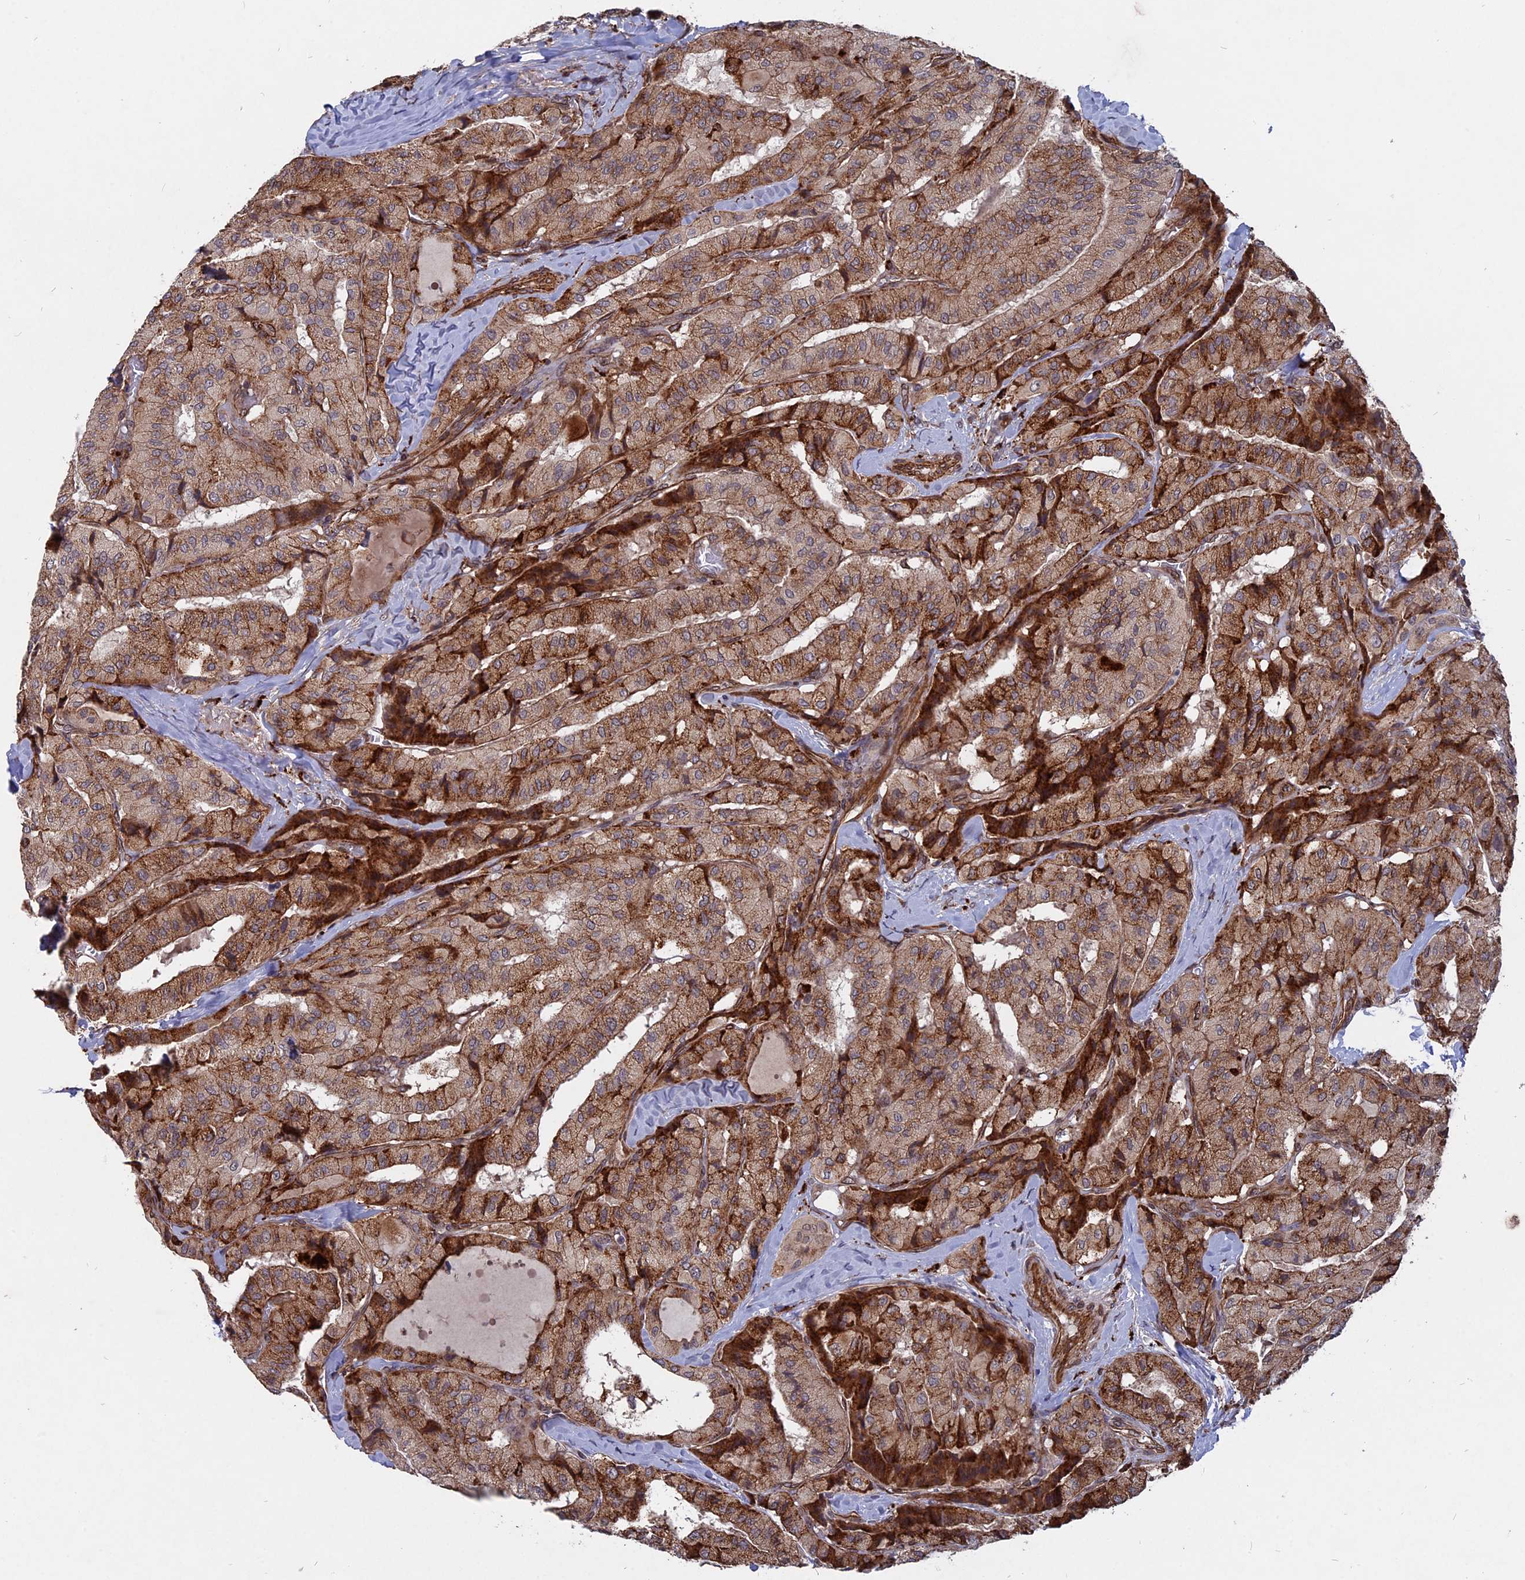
{"staining": {"intensity": "moderate", "quantity": ">75%", "location": "cytoplasmic/membranous"}, "tissue": "thyroid cancer", "cell_type": "Tumor cells", "image_type": "cancer", "snomed": [{"axis": "morphology", "description": "Normal tissue, NOS"}, {"axis": "morphology", "description": "Papillary adenocarcinoma, NOS"}, {"axis": "topography", "description": "Thyroid gland"}], "caption": "Thyroid cancer (papillary adenocarcinoma) stained with a brown dye reveals moderate cytoplasmic/membranous positive expression in about >75% of tumor cells.", "gene": "NOSIP", "patient": {"sex": "female", "age": 59}}